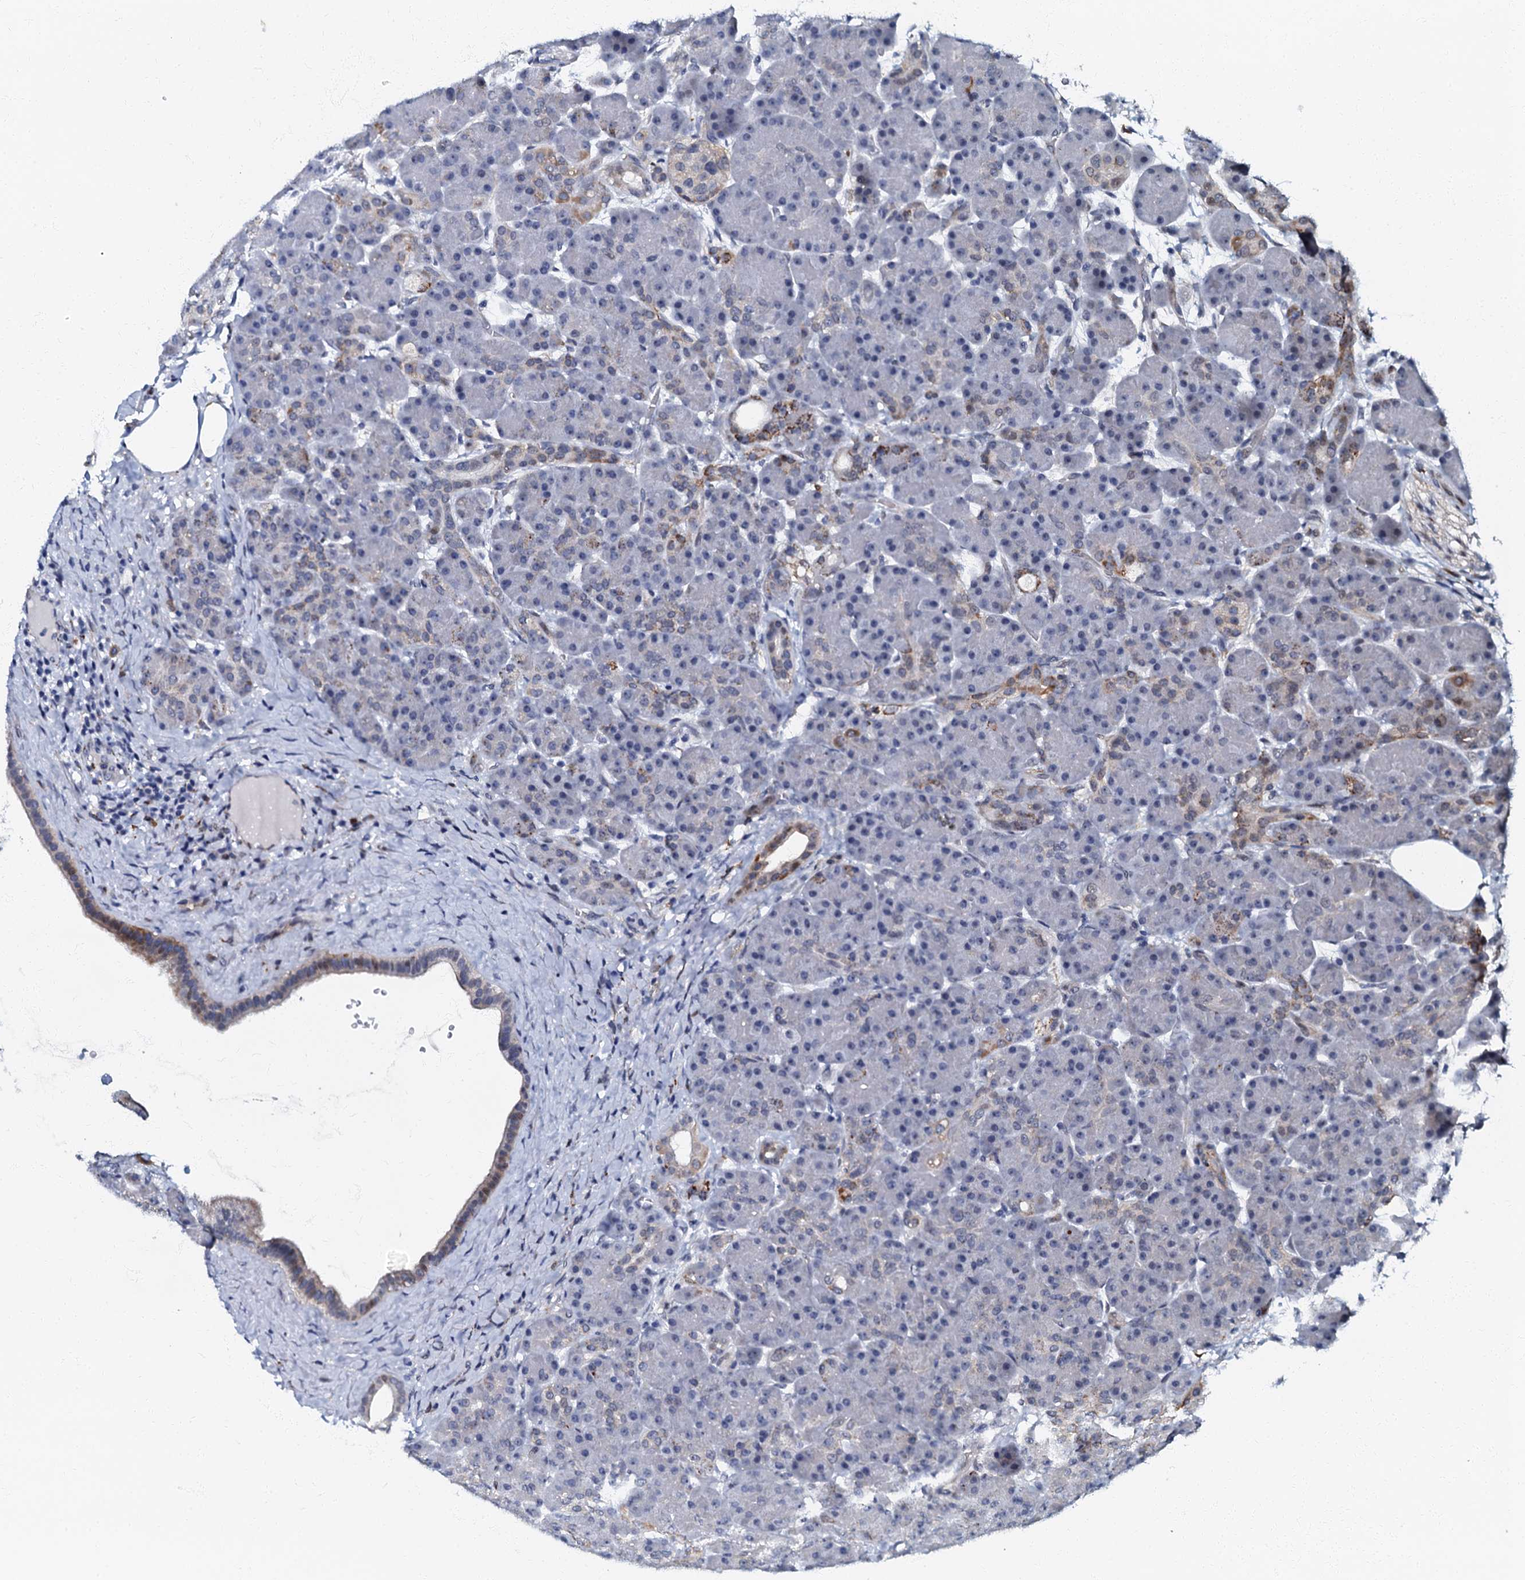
{"staining": {"intensity": "moderate", "quantity": "<25%", "location": "cytoplasmic/membranous"}, "tissue": "pancreas", "cell_type": "Exocrine glandular cells", "image_type": "normal", "snomed": [{"axis": "morphology", "description": "Normal tissue, NOS"}, {"axis": "topography", "description": "Pancreas"}], "caption": "The histopathology image displays staining of normal pancreas, revealing moderate cytoplasmic/membranous protein positivity (brown color) within exocrine glandular cells. (brown staining indicates protein expression, while blue staining denotes nuclei).", "gene": "OLAH", "patient": {"sex": "male", "age": 63}}